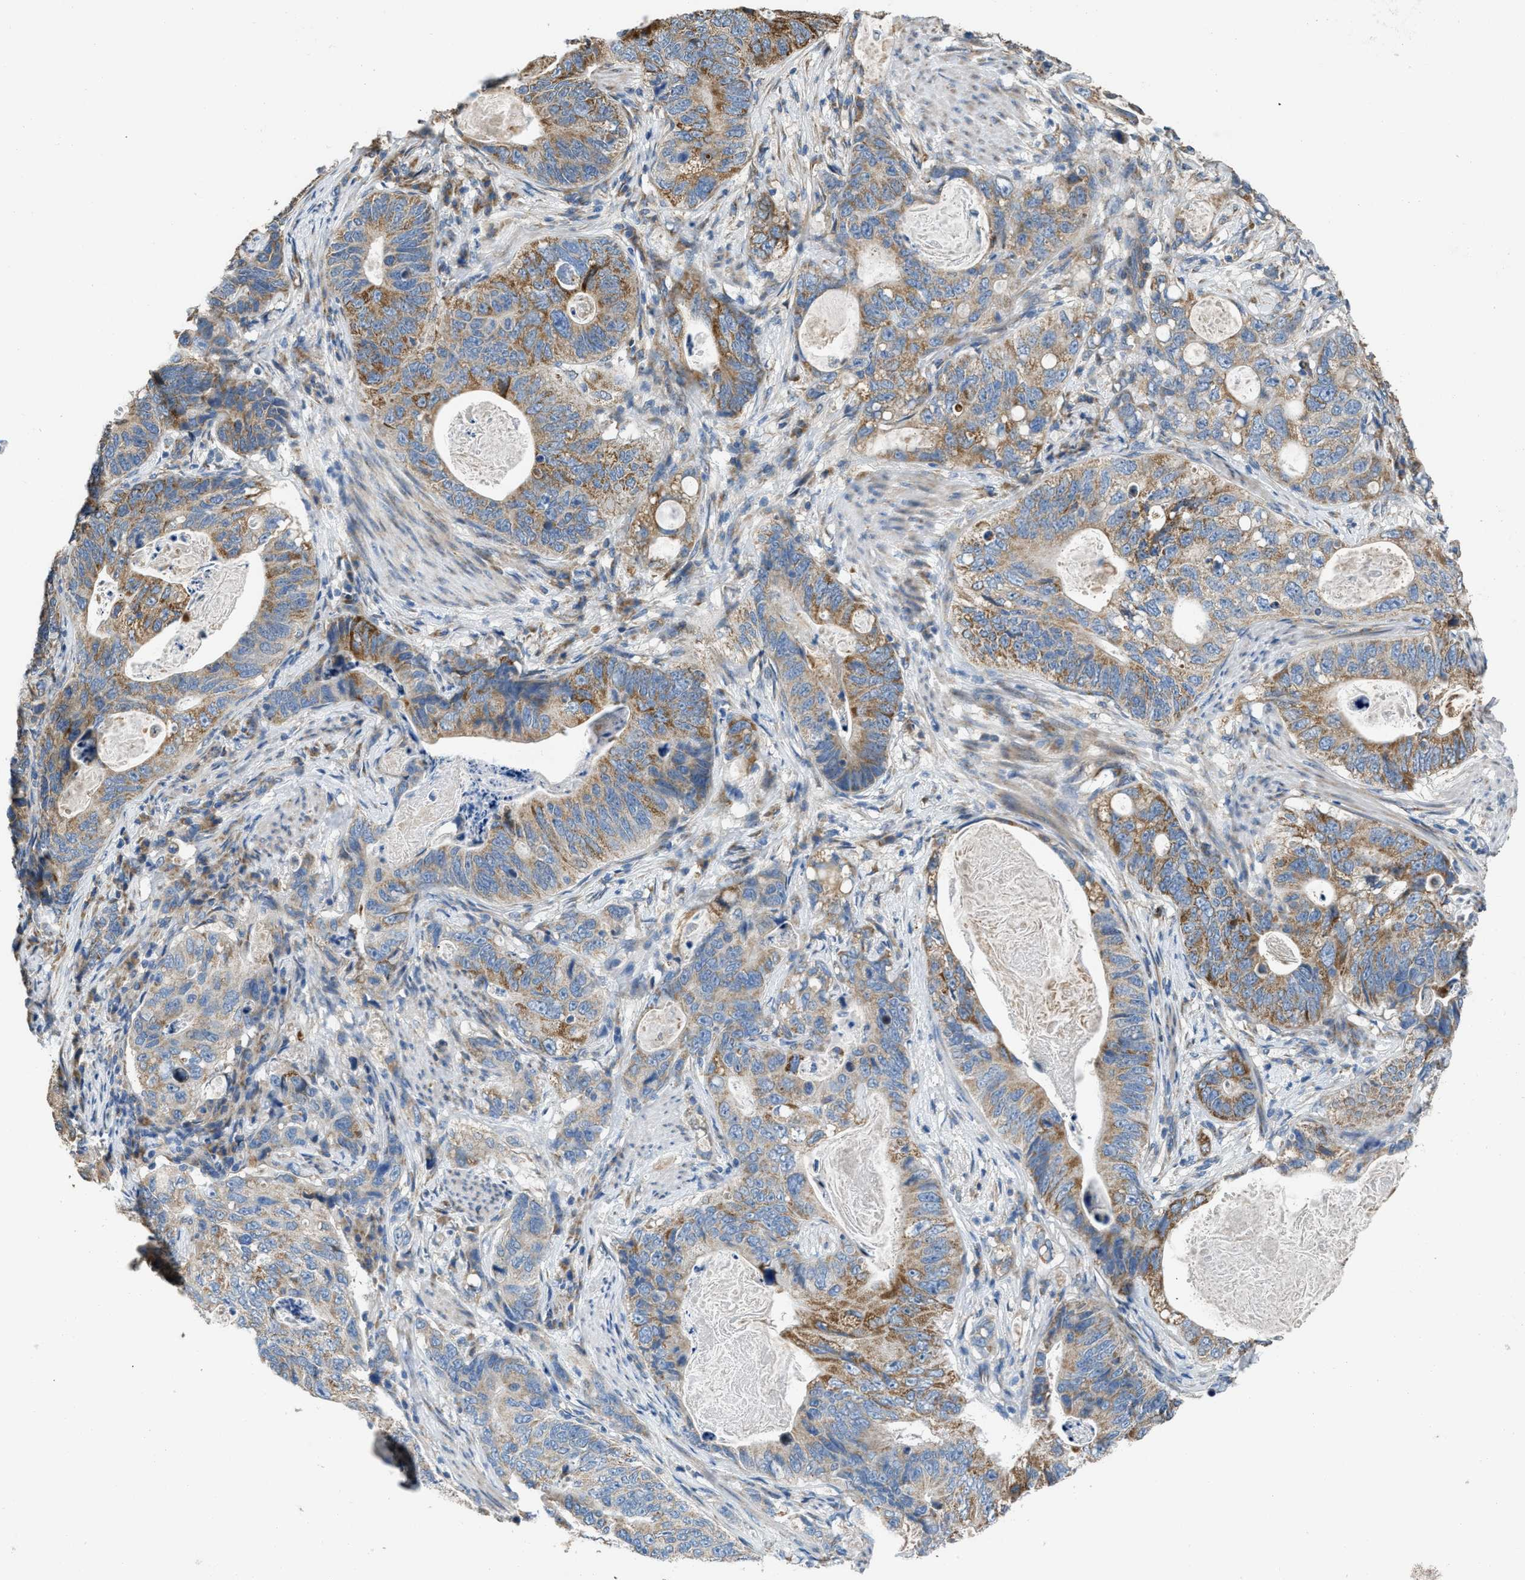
{"staining": {"intensity": "moderate", "quantity": ">75%", "location": "cytoplasmic/membranous"}, "tissue": "stomach cancer", "cell_type": "Tumor cells", "image_type": "cancer", "snomed": [{"axis": "morphology", "description": "Normal tissue, NOS"}, {"axis": "morphology", "description": "Adenocarcinoma, NOS"}, {"axis": "topography", "description": "Stomach"}], "caption": "Stomach cancer was stained to show a protein in brown. There is medium levels of moderate cytoplasmic/membranous expression in about >75% of tumor cells.", "gene": "TMEM150A", "patient": {"sex": "female", "age": 89}}